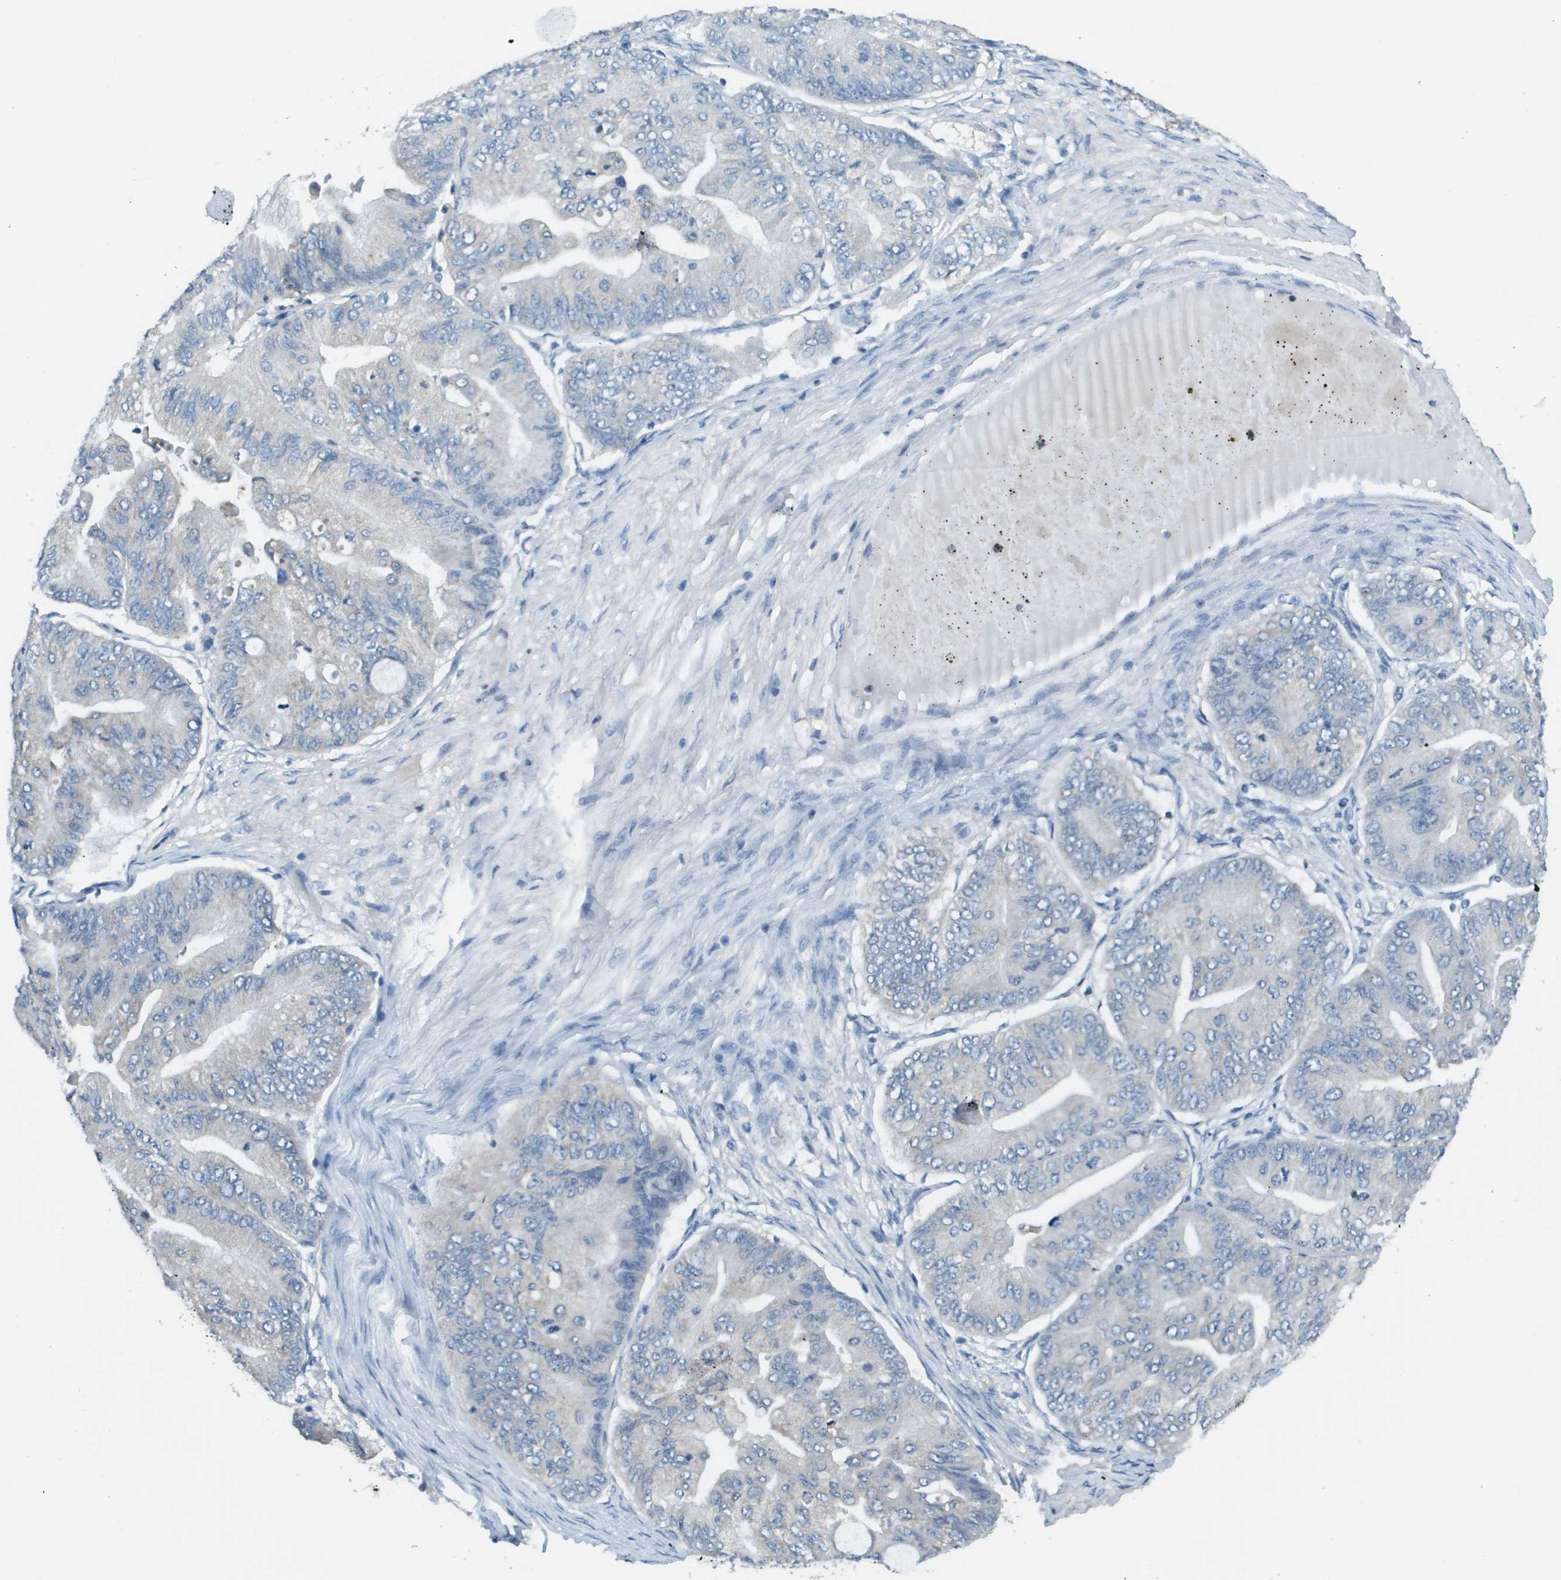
{"staining": {"intensity": "negative", "quantity": "none", "location": "none"}, "tissue": "ovarian cancer", "cell_type": "Tumor cells", "image_type": "cancer", "snomed": [{"axis": "morphology", "description": "Cystadenocarcinoma, mucinous, NOS"}, {"axis": "topography", "description": "Ovary"}], "caption": "Photomicrograph shows no significant protein expression in tumor cells of ovarian mucinous cystadenocarcinoma.", "gene": "PTGDR2", "patient": {"sex": "female", "age": 61}}